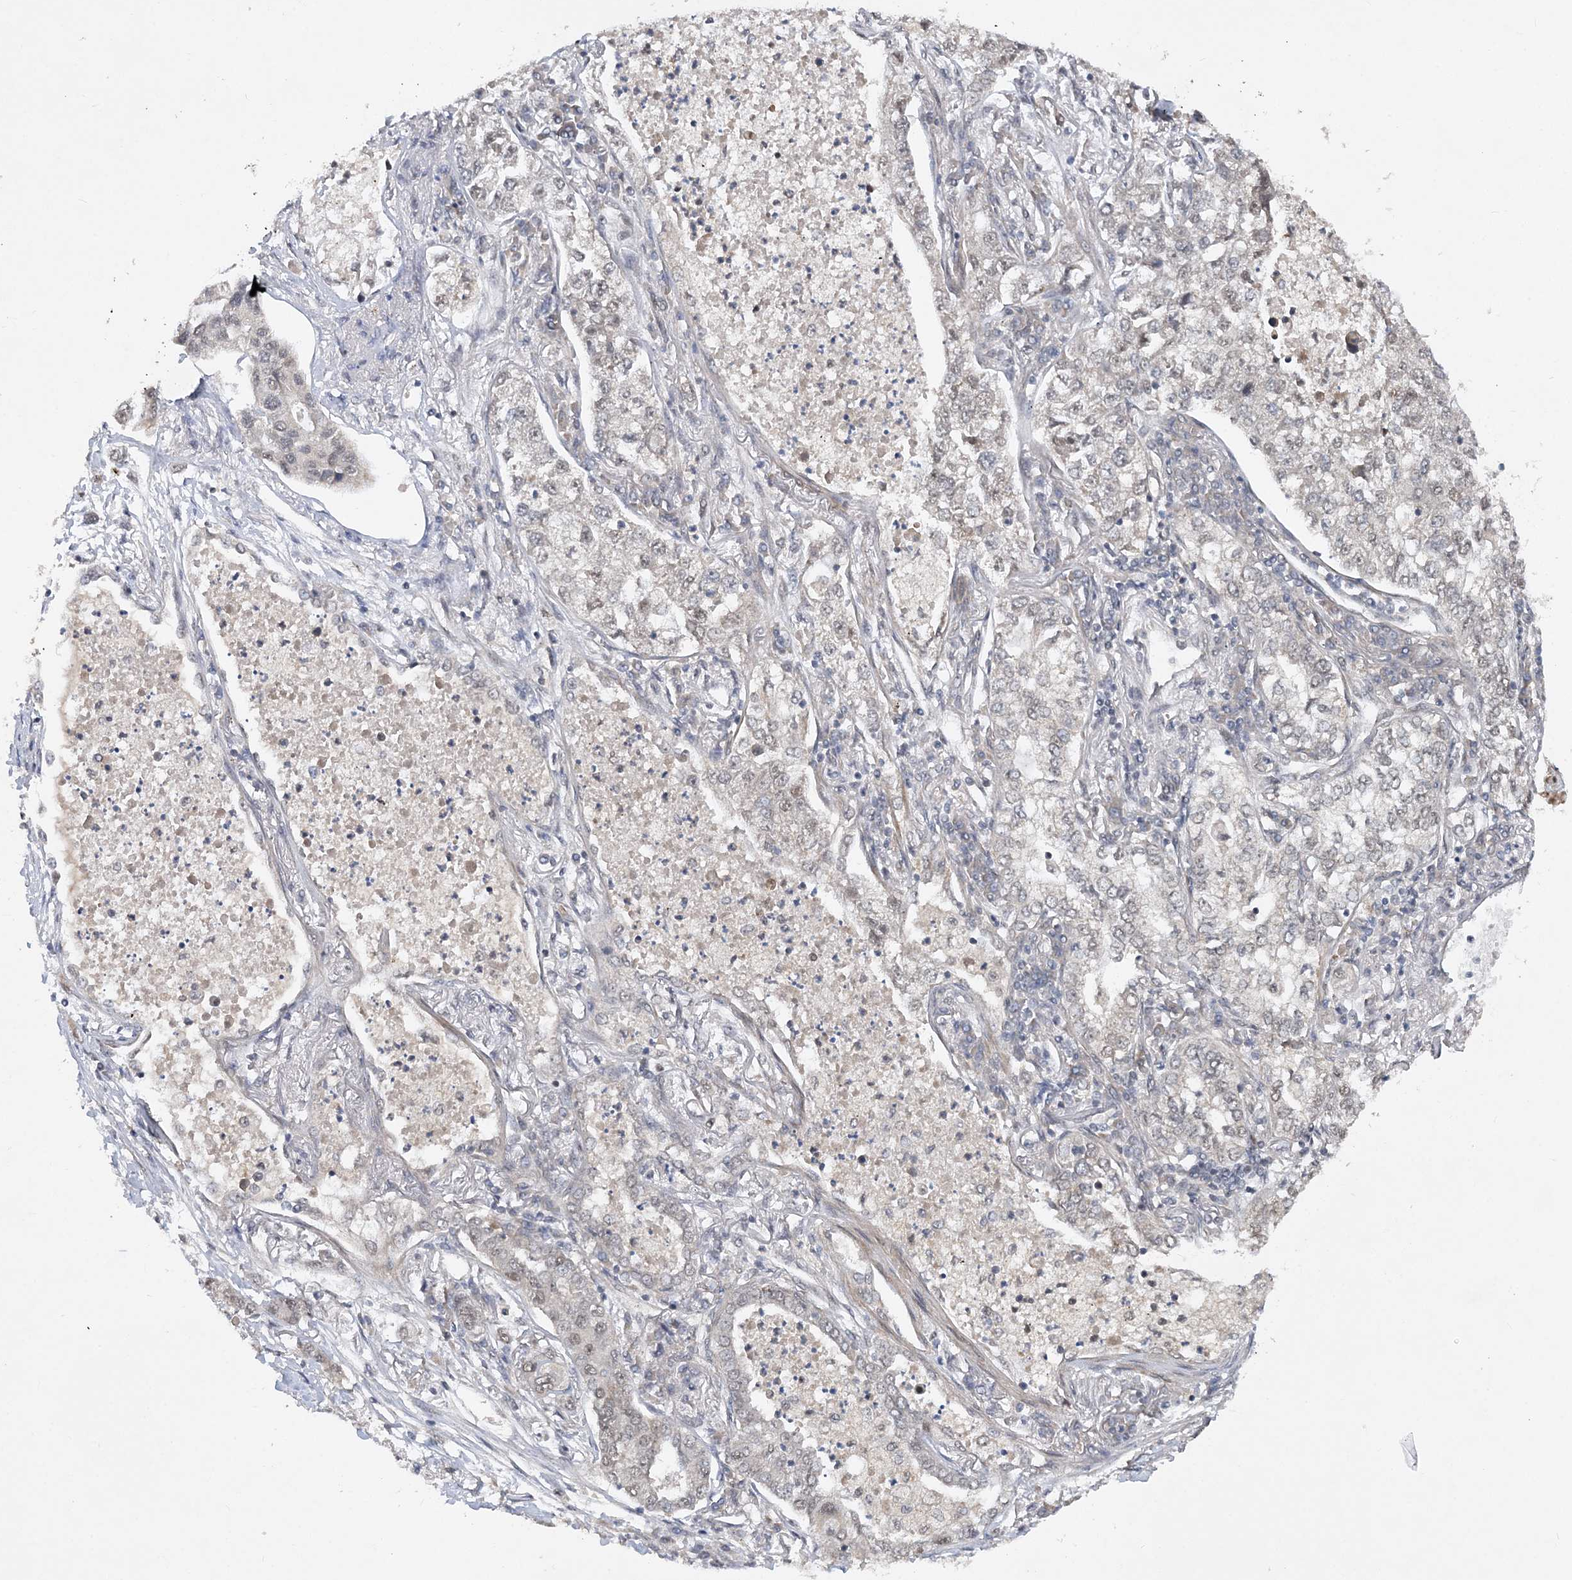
{"staining": {"intensity": "weak", "quantity": "<25%", "location": "nuclear"}, "tissue": "lung cancer", "cell_type": "Tumor cells", "image_type": "cancer", "snomed": [{"axis": "morphology", "description": "Adenocarcinoma, NOS"}, {"axis": "topography", "description": "Lung"}], "caption": "Lung adenocarcinoma stained for a protein using immunohistochemistry (IHC) exhibits no staining tumor cells.", "gene": "MXI1", "patient": {"sex": "male", "age": 49}}